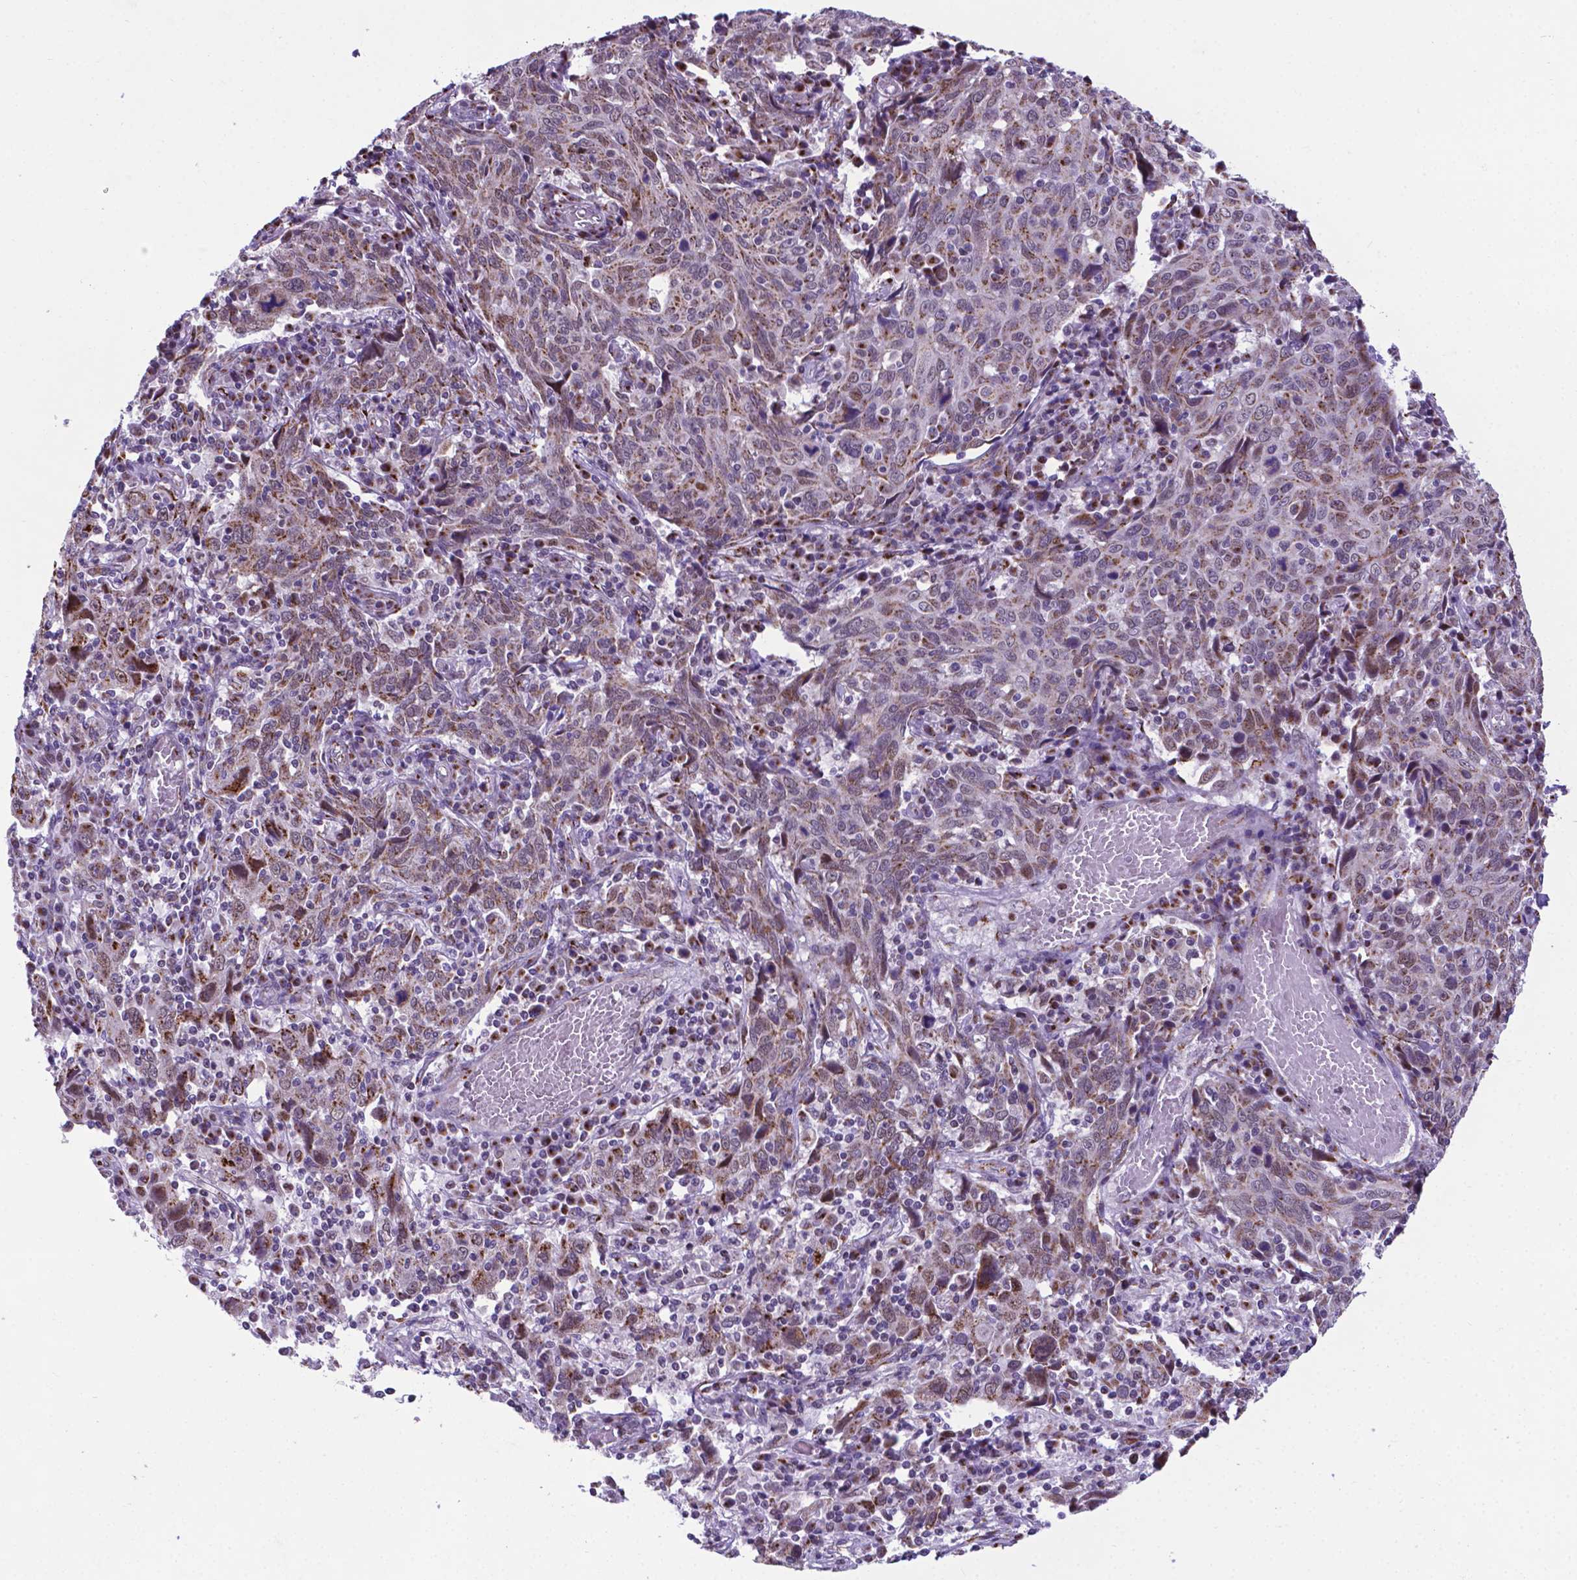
{"staining": {"intensity": "weak", "quantity": ">75%", "location": "cytoplasmic/membranous"}, "tissue": "cervical cancer", "cell_type": "Tumor cells", "image_type": "cancer", "snomed": [{"axis": "morphology", "description": "Squamous cell carcinoma, NOS"}, {"axis": "topography", "description": "Cervix"}], "caption": "Cervical cancer (squamous cell carcinoma) stained with DAB (3,3'-diaminobenzidine) immunohistochemistry (IHC) demonstrates low levels of weak cytoplasmic/membranous positivity in about >75% of tumor cells.", "gene": "MRPL10", "patient": {"sex": "female", "age": 46}}